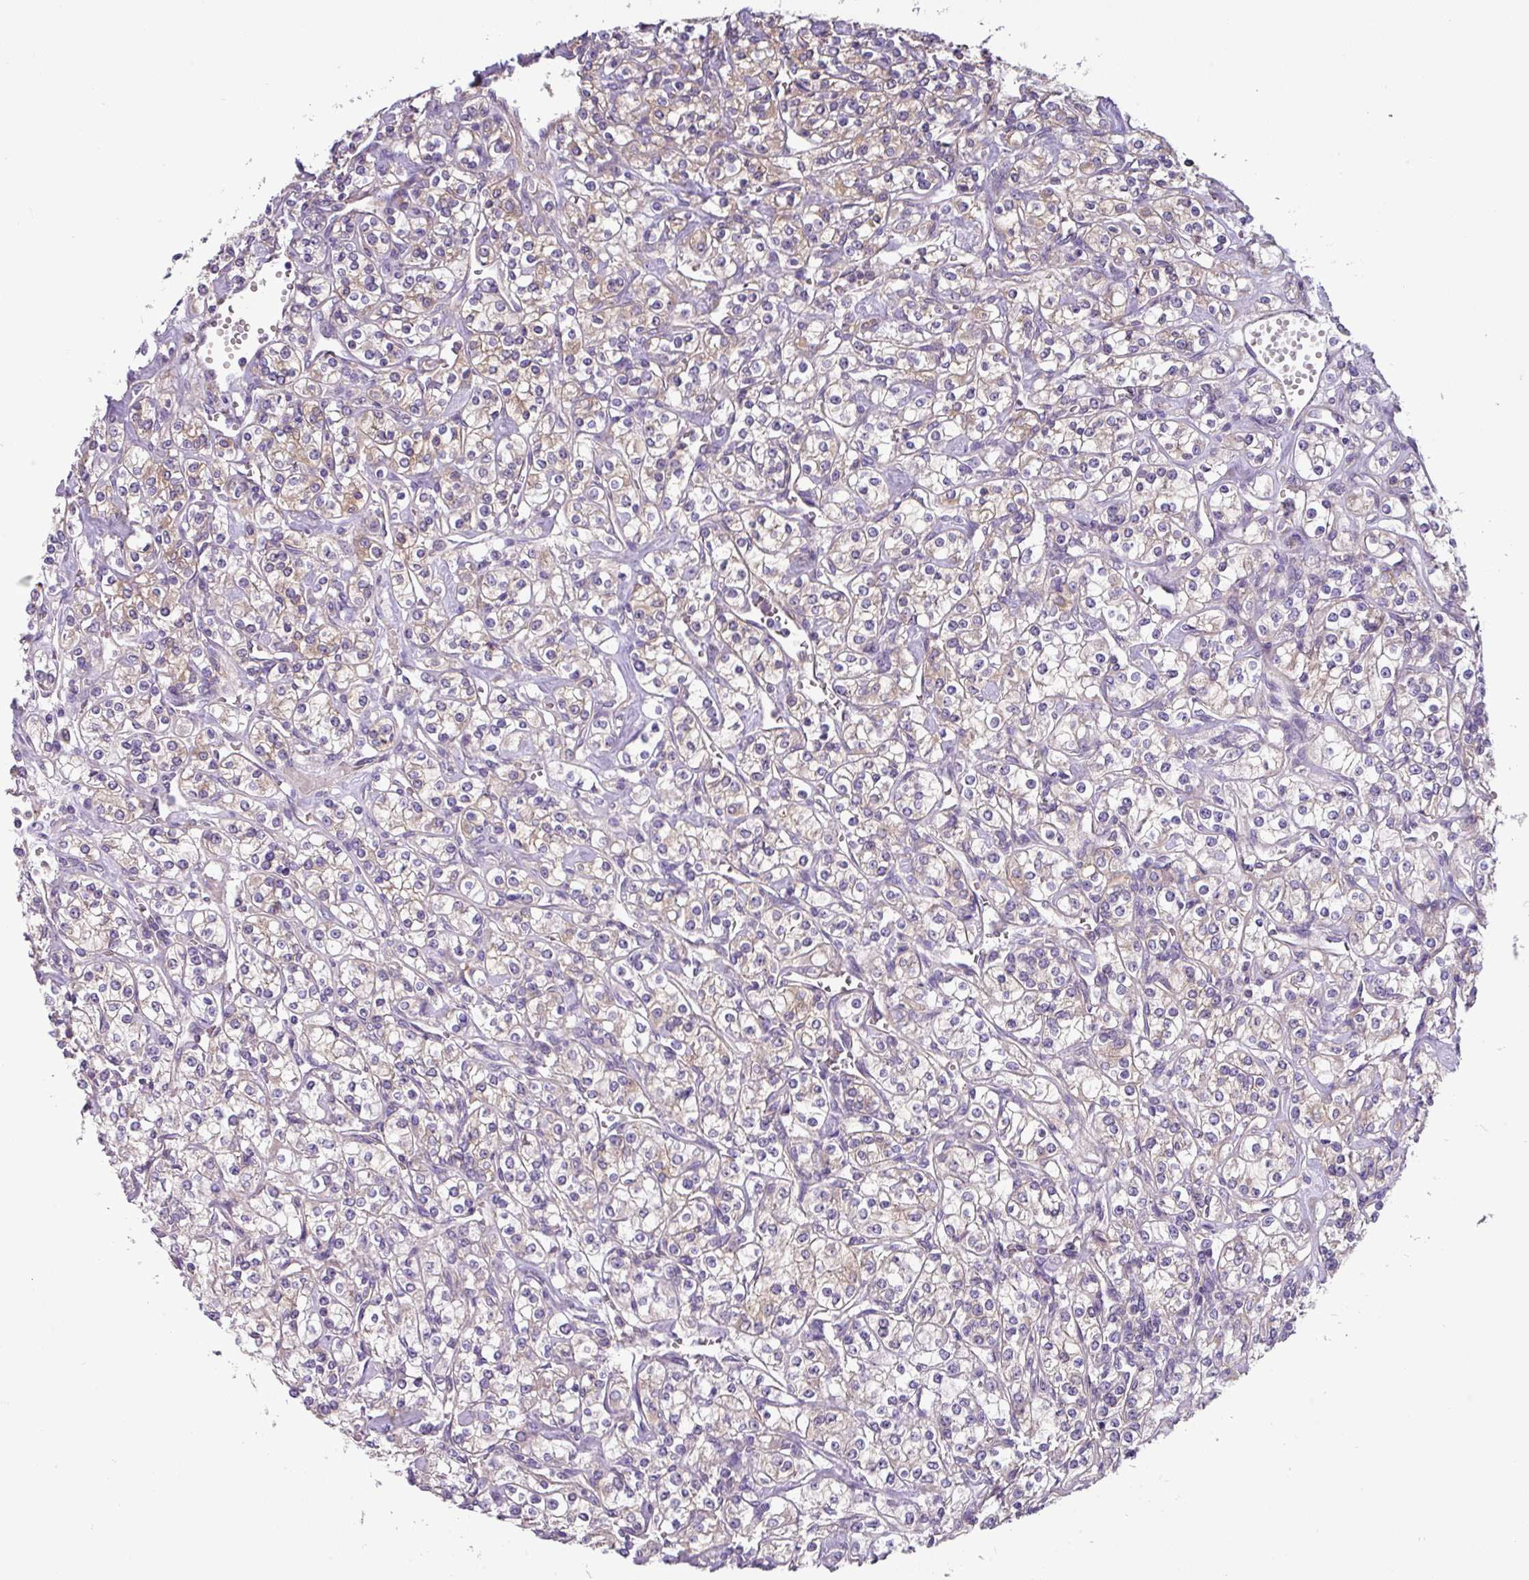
{"staining": {"intensity": "negative", "quantity": "none", "location": "none"}, "tissue": "renal cancer", "cell_type": "Tumor cells", "image_type": "cancer", "snomed": [{"axis": "morphology", "description": "Adenocarcinoma, NOS"}, {"axis": "topography", "description": "Kidney"}], "caption": "Tumor cells show no significant protein expression in renal cancer.", "gene": "SLC23A2", "patient": {"sex": "male", "age": 77}}